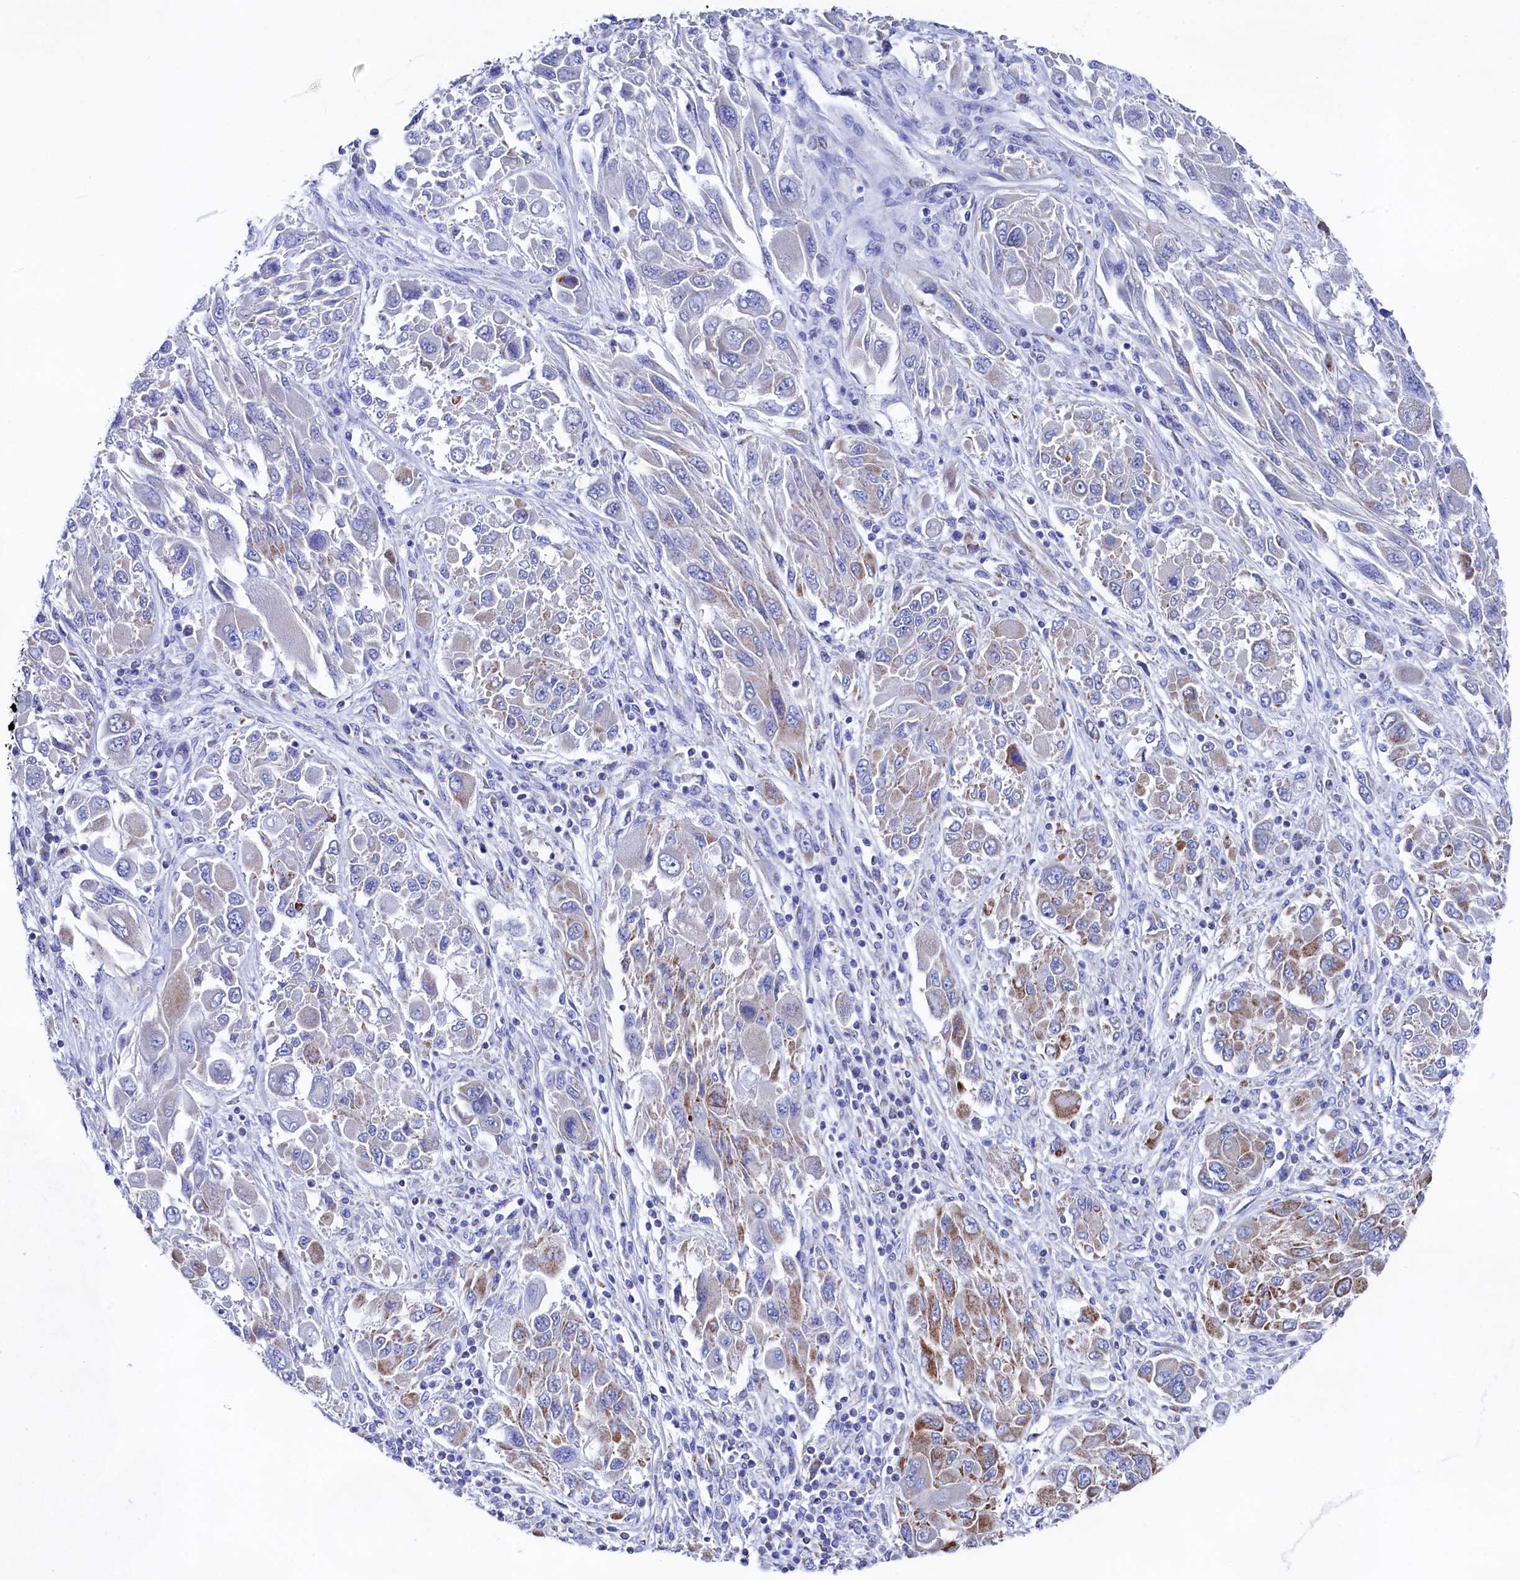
{"staining": {"intensity": "moderate", "quantity": "25%-75%", "location": "cytoplasmic/membranous"}, "tissue": "melanoma", "cell_type": "Tumor cells", "image_type": "cancer", "snomed": [{"axis": "morphology", "description": "Malignant melanoma, NOS"}, {"axis": "topography", "description": "Skin"}], "caption": "Moderate cytoplasmic/membranous positivity is identified in about 25%-75% of tumor cells in melanoma.", "gene": "MMAB", "patient": {"sex": "female", "age": 91}}